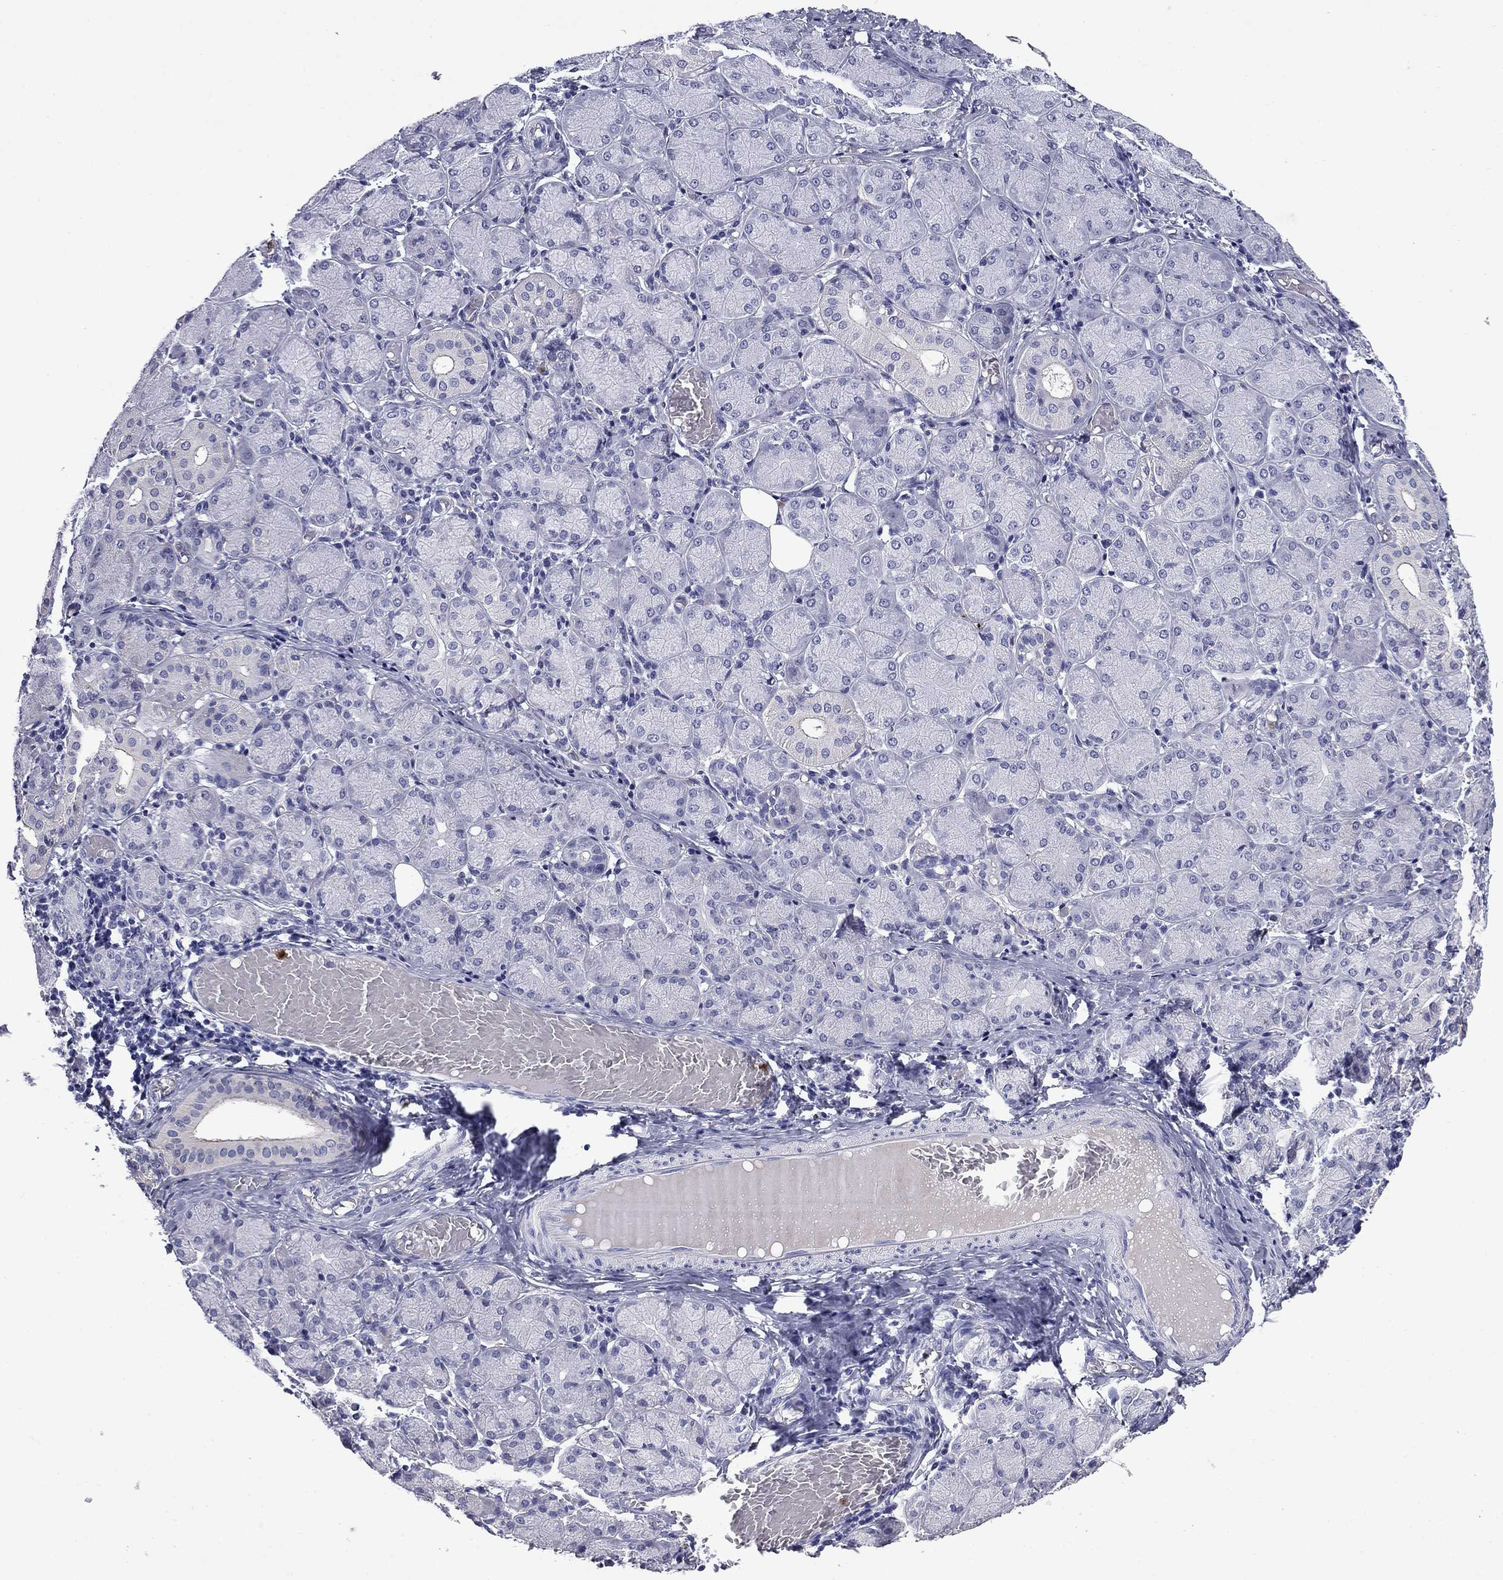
{"staining": {"intensity": "negative", "quantity": "none", "location": "none"}, "tissue": "salivary gland", "cell_type": "Glandular cells", "image_type": "normal", "snomed": [{"axis": "morphology", "description": "Normal tissue, NOS"}, {"axis": "topography", "description": "Salivary gland"}, {"axis": "topography", "description": "Peripheral nerve tissue"}], "caption": "Immunohistochemistry (IHC) micrograph of benign salivary gland: human salivary gland stained with DAB exhibits no significant protein staining in glandular cells. (Immunohistochemistry (IHC), brightfield microscopy, high magnification).", "gene": "TRIM29", "patient": {"sex": "female", "age": 24}}